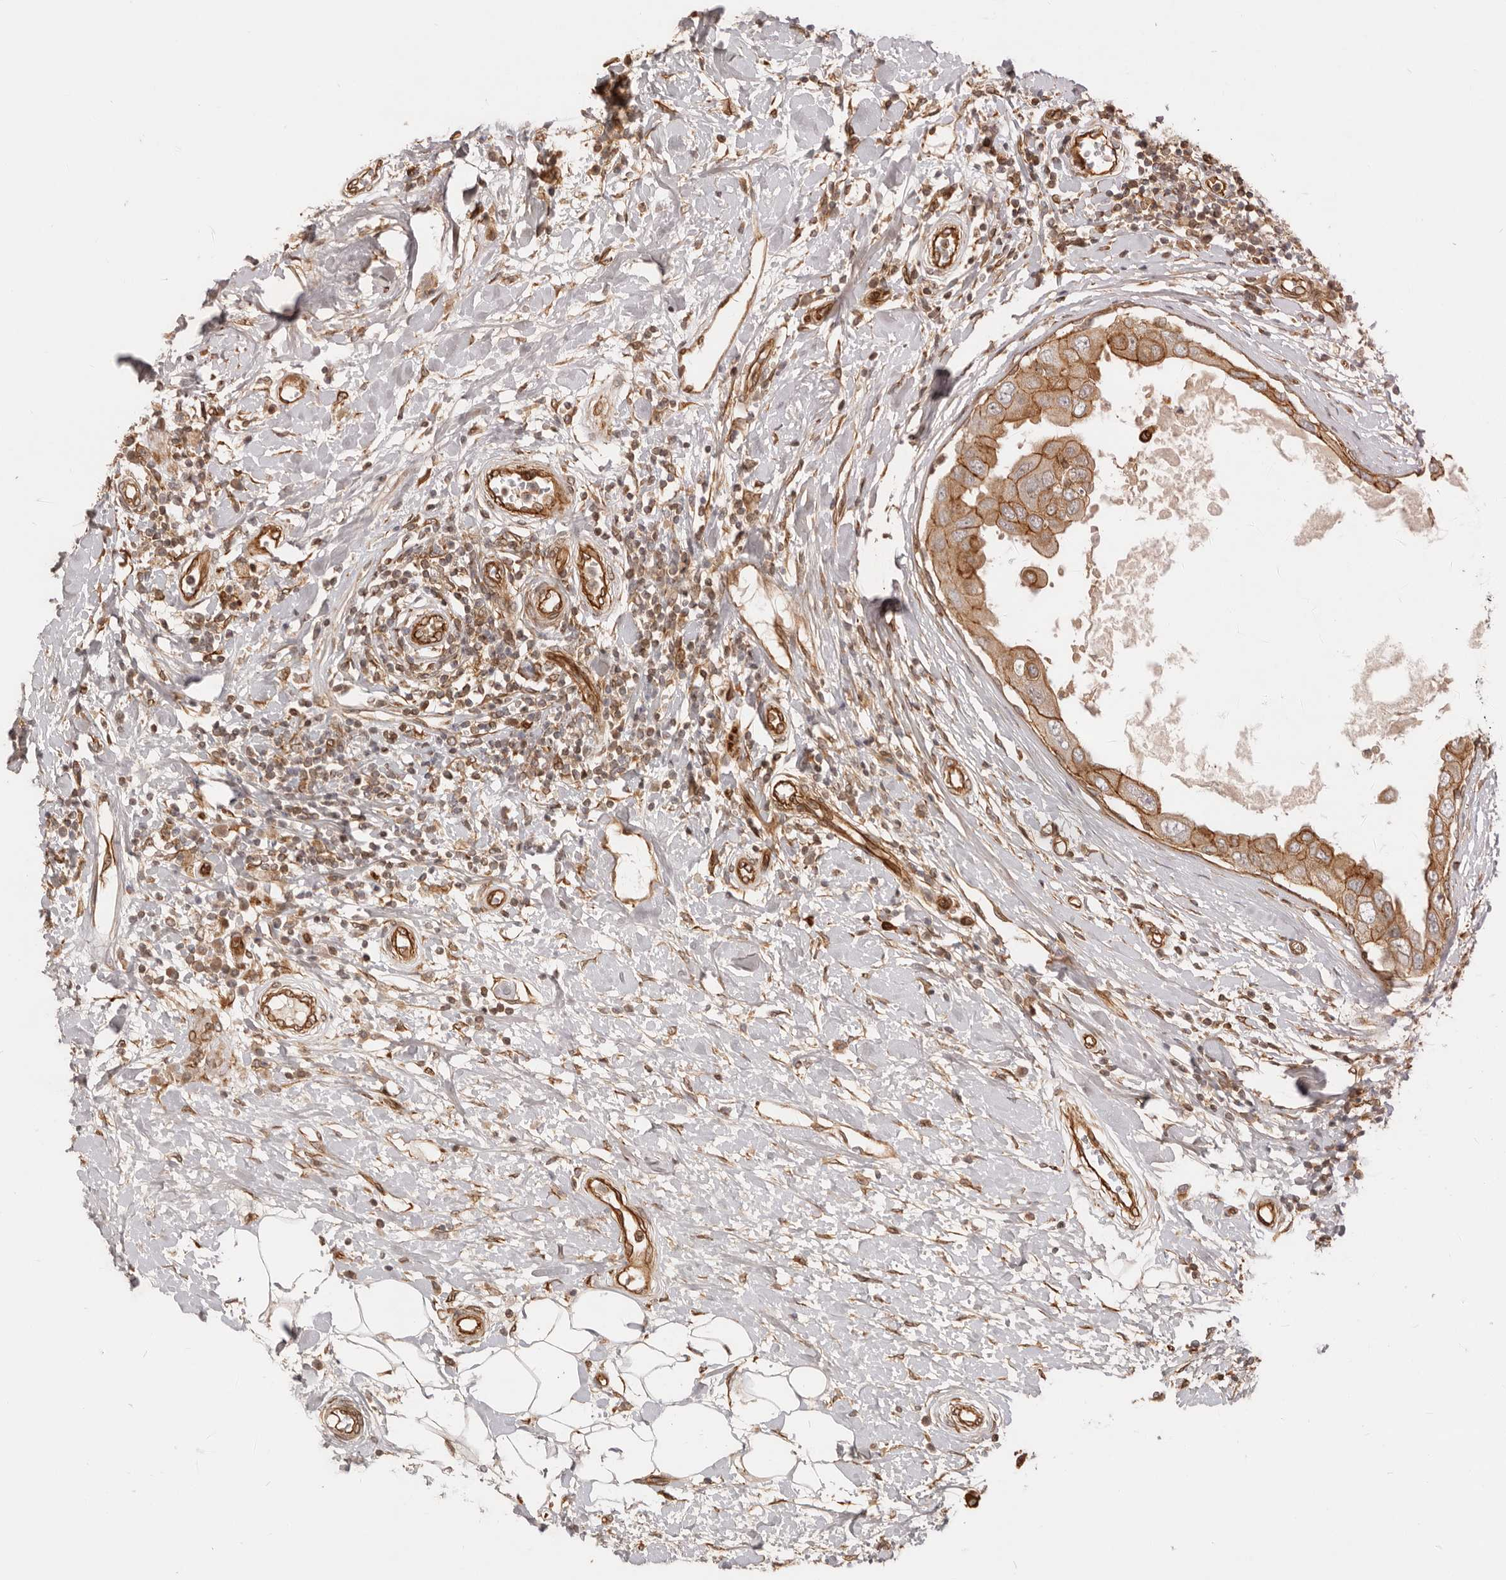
{"staining": {"intensity": "moderate", "quantity": ">75%", "location": "cytoplasmic/membranous"}, "tissue": "breast cancer", "cell_type": "Tumor cells", "image_type": "cancer", "snomed": [{"axis": "morphology", "description": "Duct carcinoma"}, {"axis": "topography", "description": "Breast"}], "caption": "Immunohistochemistry histopathology image of human breast cancer stained for a protein (brown), which demonstrates medium levels of moderate cytoplasmic/membranous expression in about >75% of tumor cells.", "gene": "UFSP1", "patient": {"sex": "female", "age": 27}}